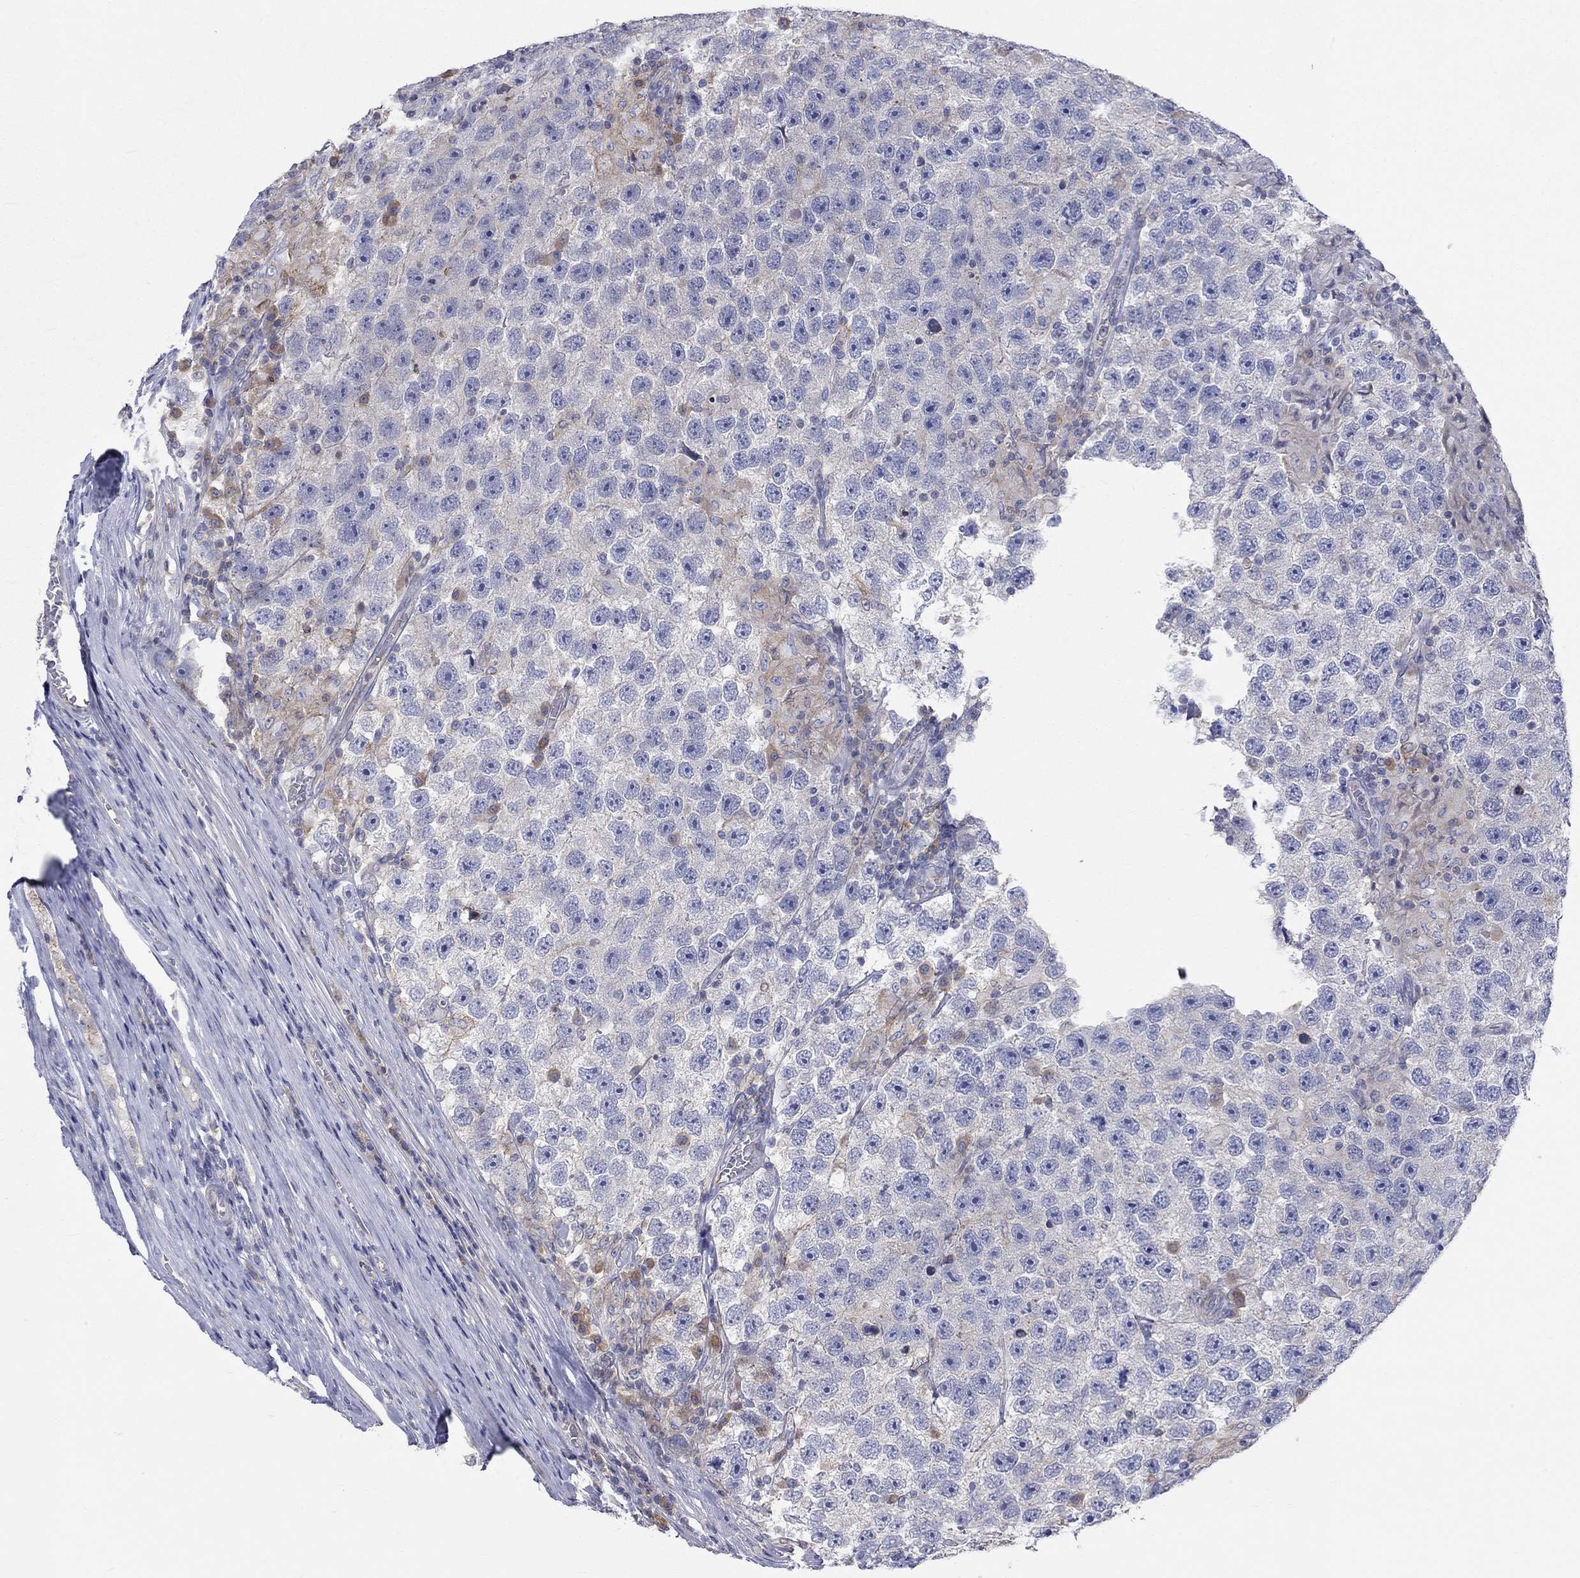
{"staining": {"intensity": "weak", "quantity": "<25%", "location": "cytoplasmic/membranous"}, "tissue": "testis cancer", "cell_type": "Tumor cells", "image_type": "cancer", "snomed": [{"axis": "morphology", "description": "Seminoma, NOS"}, {"axis": "topography", "description": "Testis"}], "caption": "An image of testis cancer stained for a protein exhibits no brown staining in tumor cells.", "gene": "PCDHGA10", "patient": {"sex": "male", "age": 26}}